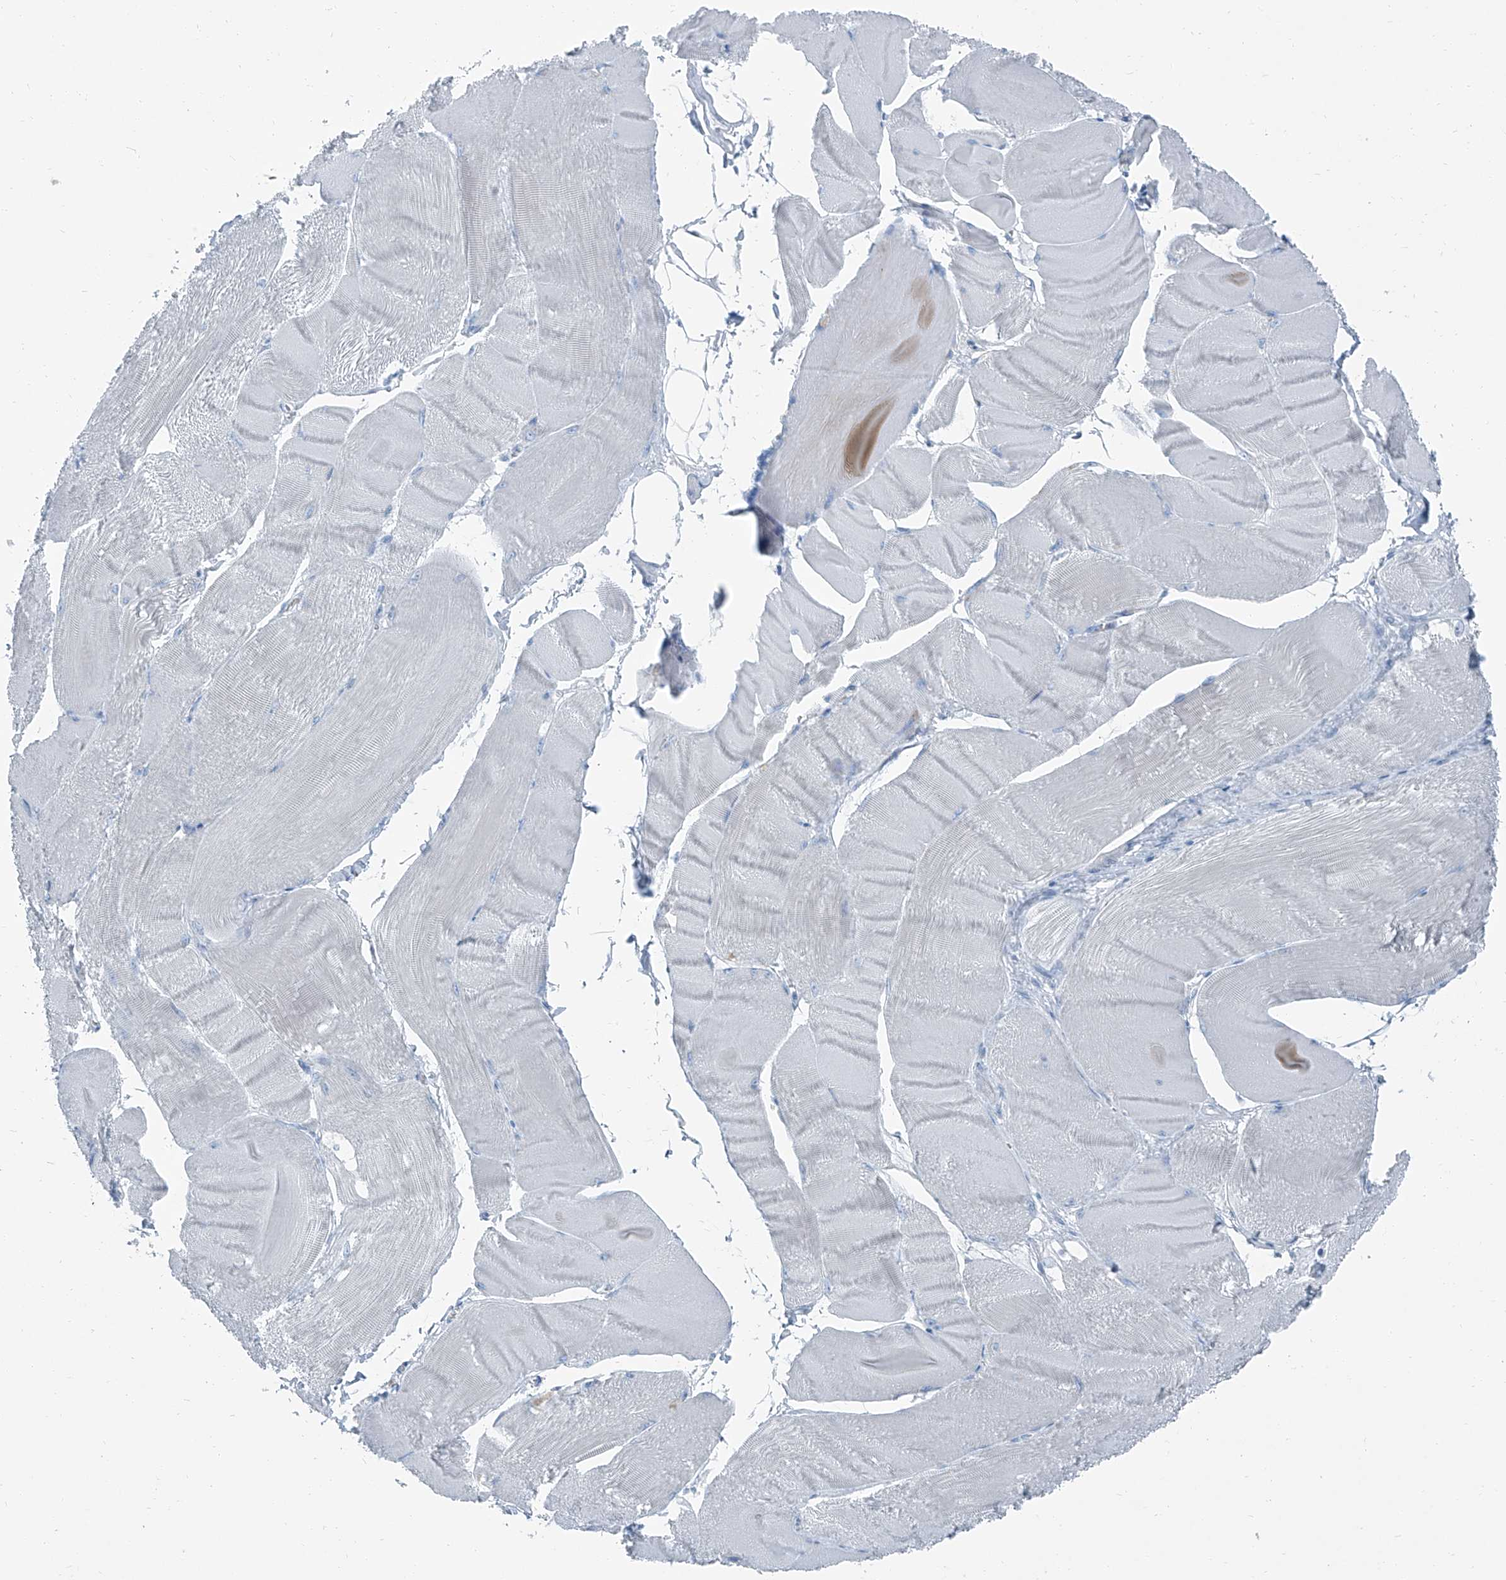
{"staining": {"intensity": "negative", "quantity": "none", "location": "none"}, "tissue": "skeletal muscle", "cell_type": "Myocytes", "image_type": "normal", "snomed": [{"axis": "morphology", "description": "Normal tissue, NOS"}, {"axis": "morphology", "description": "Basal cell carcinoma"}, {"axis": "topography", "description": "Skeletal muscle"}], "caption": "This is an immunohistochemistry (IHC) photomicrograph of unremarkable human skeletal muscle. There is no positivity in myocytes.", "gene": "RGN", "patient": {"sex": "female", "age": 64}}